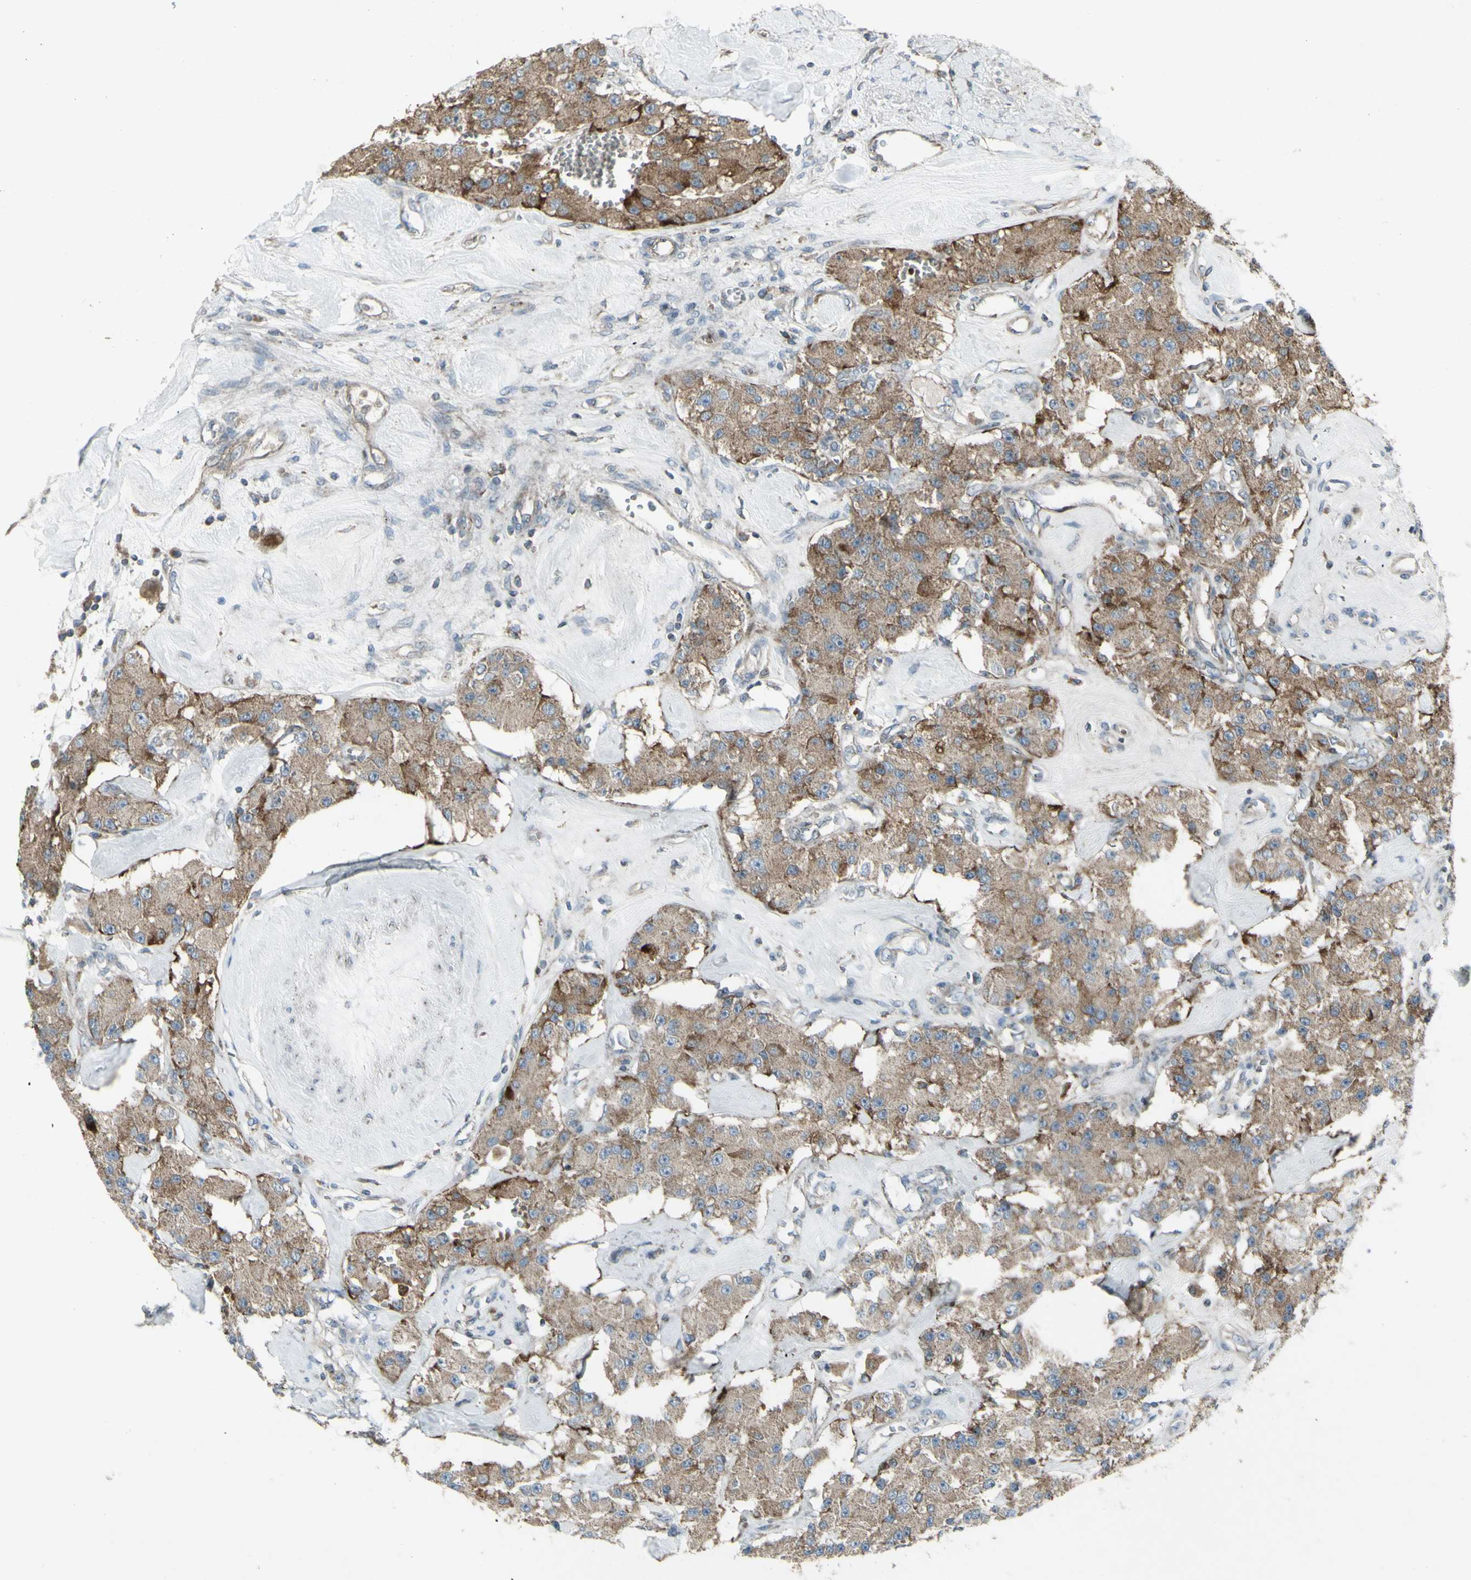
{"staining": {"intensity": "moderate", "quantity": ">75%", "location": "cytoplasmic/membranous"}, "tissue": "carcinoid", "cell_type": "Tumor cells", "image_type": "cancer", "snomed": [{"axis": "morphology", "description": "Carcinoid, malignant, NOS"}, {"axis": "topography", "description": "Pancreas"}], "caption": "Carcinoid stained with DAB (3,3'-diaminobenzidine) immunohistochemistry shows medium levels of moderate cytoplasmic/membranous staining in about >75% of tumor cells.", "gene": "SHC1", "patient": {"sex": "male", "age": 41}}